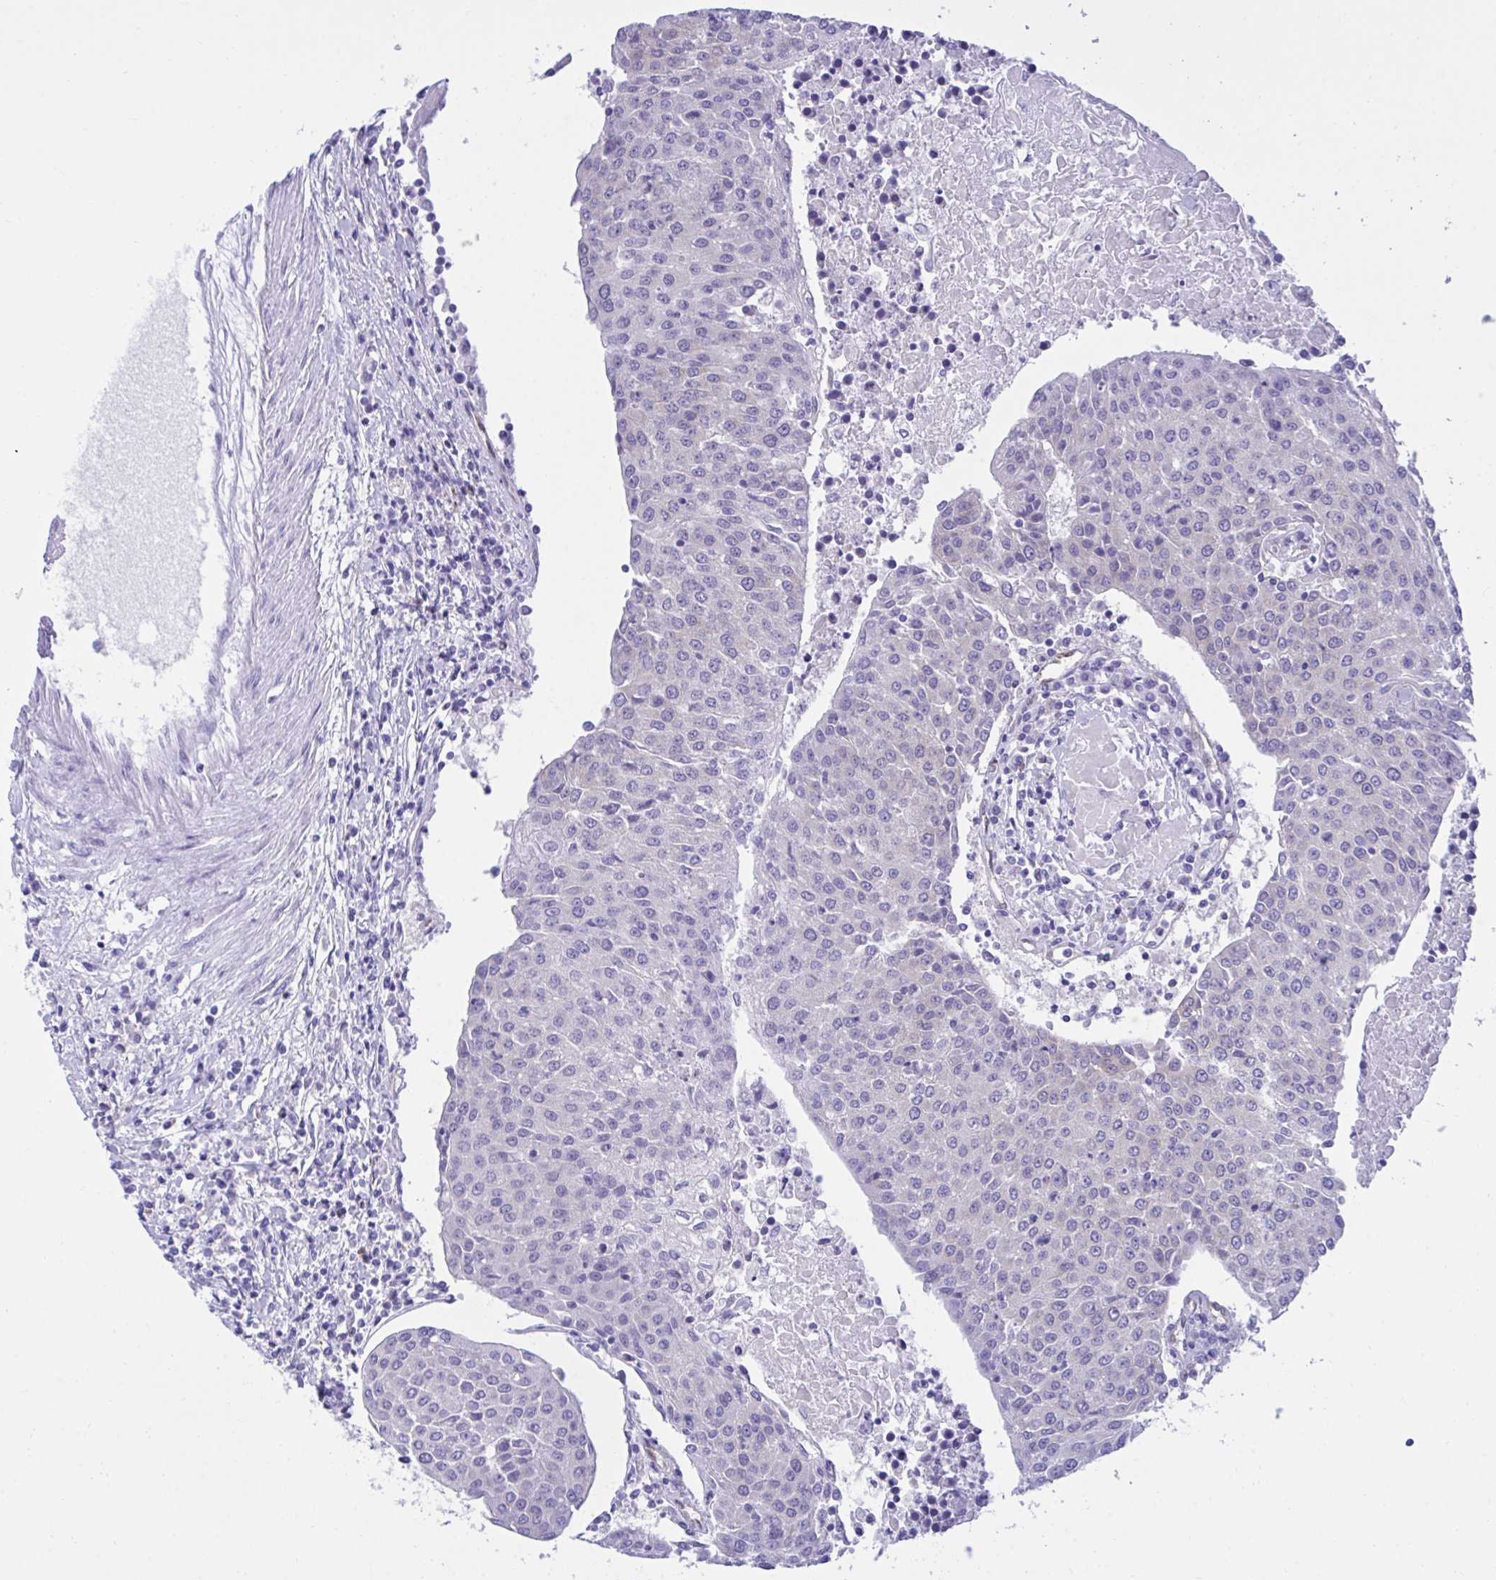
{"staining": {"intensity": "negative", "quantity": "none", "location": "none"}, "tissue": "urothelial cancer", "cell_type": "Tumor cells", "image_type": "cancer", "snomed": [{"axis": "morphology", "description": "Urothelial carcinoma, High grade"}, {"axis": "topography", "description": "Urinary bladder"}], "caption": "High magnification brightfield microscopy of urothelial carcinoma (high-grade) stained with DAB (3,3'-diaminobenzidine) (brown) and counterstained with hematoxylin (blue): tumor cells show no significant staining.", "gene": "PGM2L1", "patient": {"sex": "female", "age": 85}}